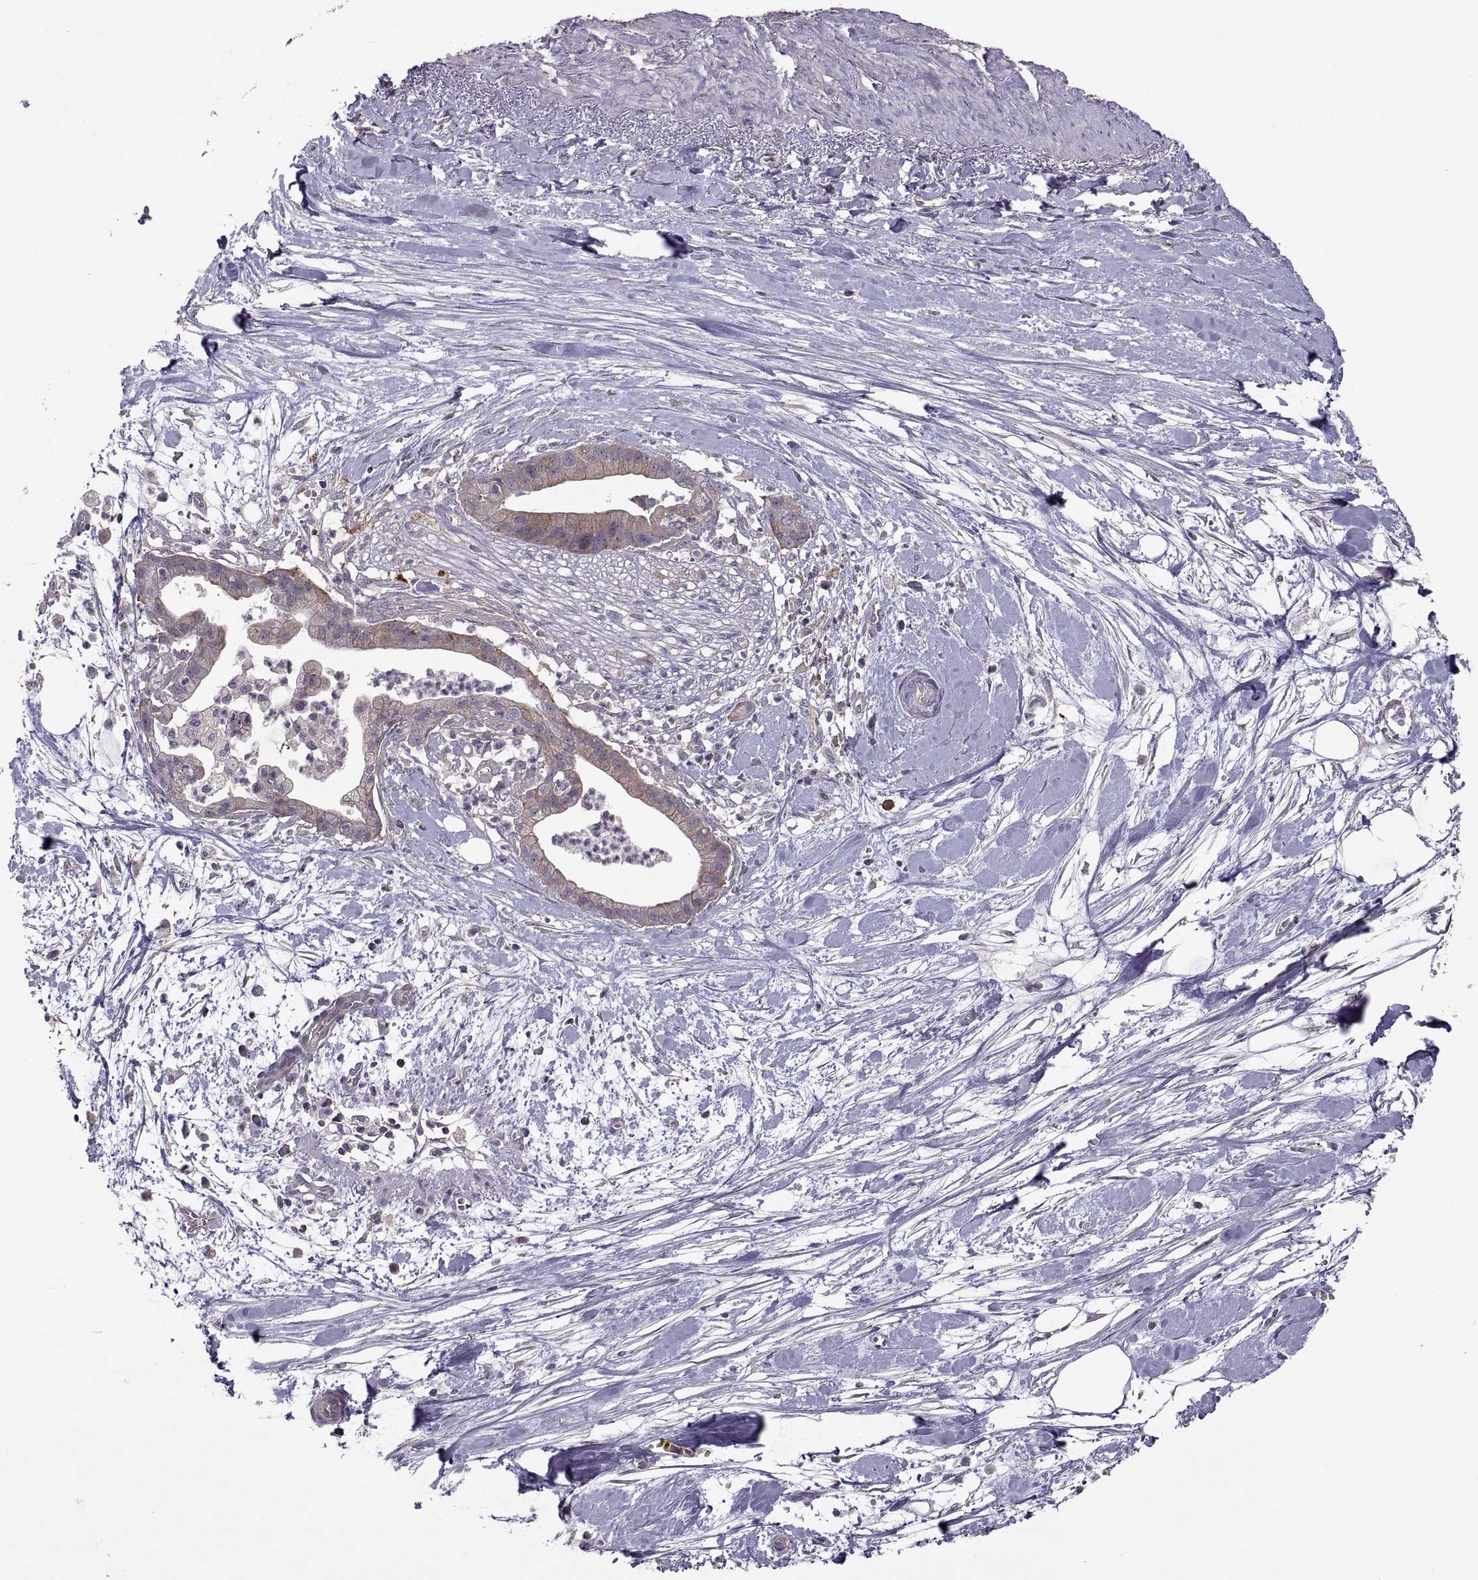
{"staining": {"intensity": "weak", "quantity": "<25%", "location": "cytoplasmic/membranous"}, "tissue": "pancreatic cancer", "cell_type": "Tumor cells", "image_type": "cancer", "snomed": [{"axis": "morphology", "description": "Normal tissue, NOS"}, {"axis": "morphology", "description": "Adenocarcinoma, NOS"}, {"axis": "topography", "description": "Lymph node"}, {"axis": "topography", "description": "Pancreas"}], "caption": "Immunohistochemistry (IHC) photomicrograph of adenocarcinoma (pancreatic) stained for a protein (brown), which shows no expression in tumor cells.", "gene": "NMNAT2", "patient": {"sex": "female", "age": 58}}